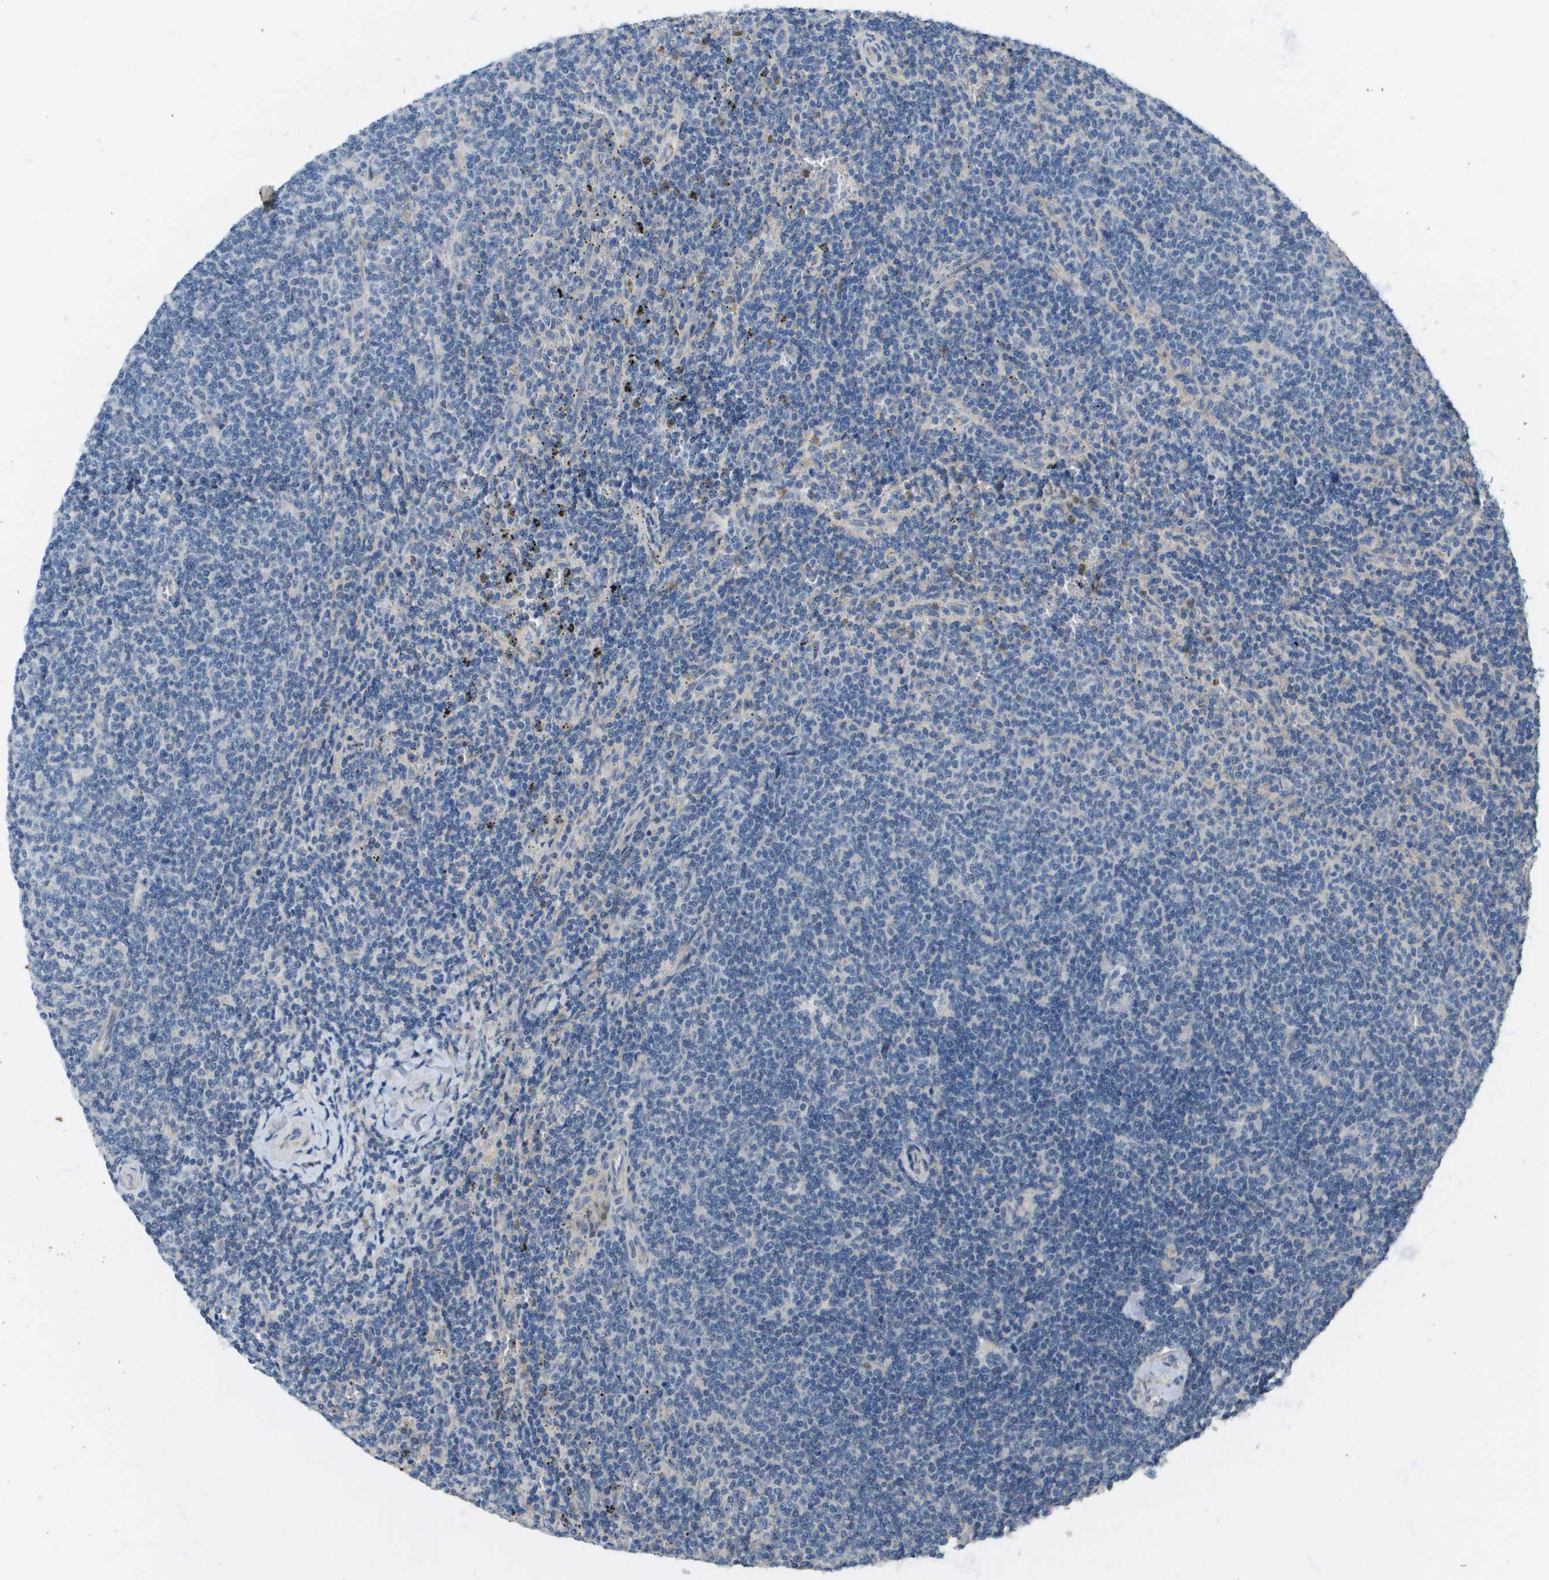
{"staining": {"intensity": "negative", "quantity": "none", "location": "none"}, "tissue": "lymphoma", "cell_type": "Tumor cells", "image_type": "cancer", "snomed": [{"axis": "morphology", "description": "Malignant lymphoma, non-Hodgkin's type, Low grade"}, {"axis": "topography", "description": "Spleen"}], "caption": "Protein analysis of low-grade malignant lymphoma, non-Hodgkin's type exhibits no significant expression in tumor cells.", "gene": "KRT23", "patient": {"sex": "female", "age": 50}}